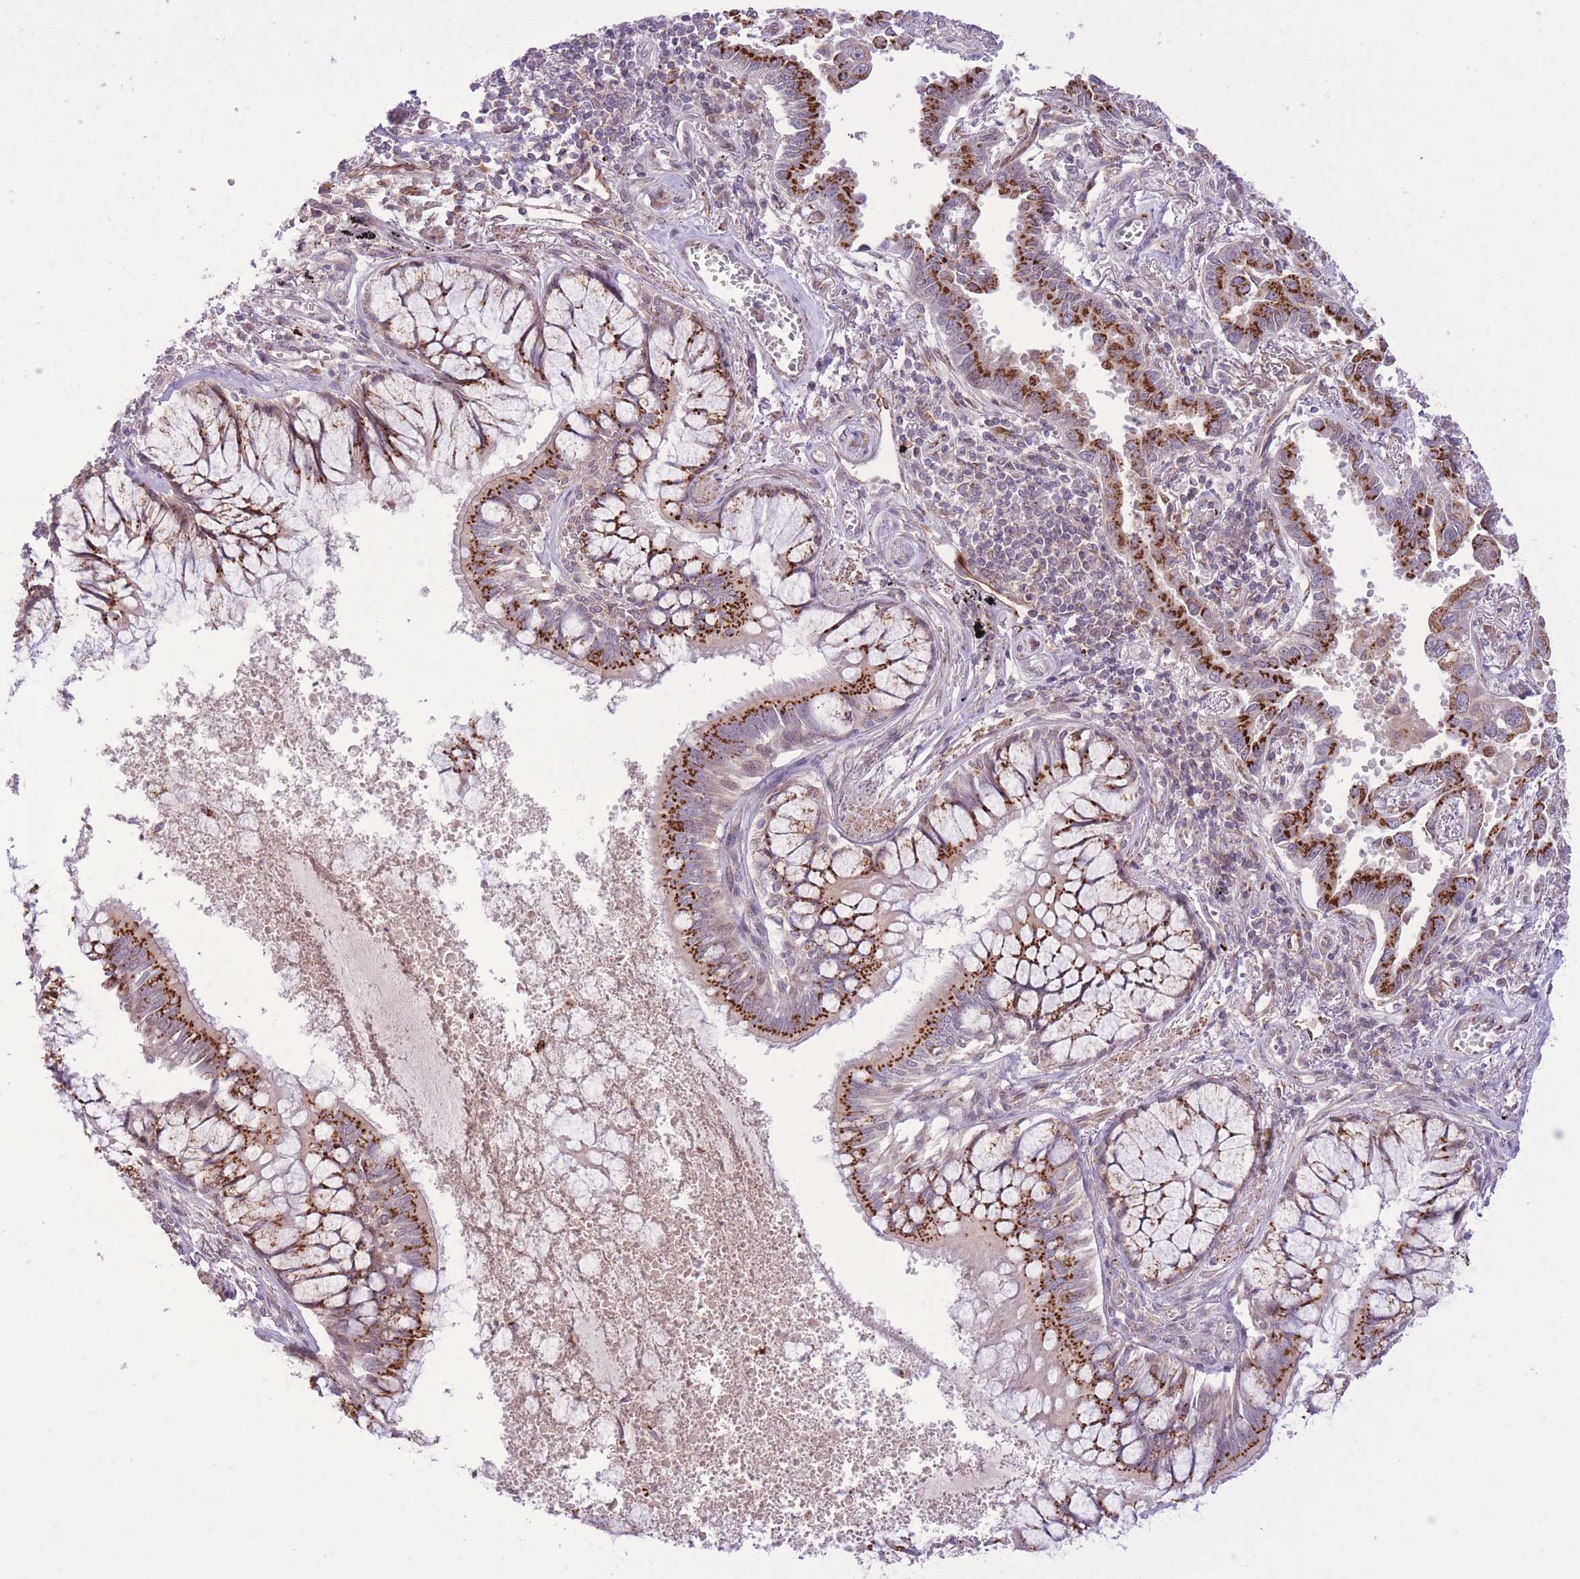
{"staining": {"intensity": "strong", "quantity": ">75%", "location": "cytoplasmic/membranous"}, "tissue": "lung cancer", "cell_type": "Tumor cells", "image_type": "cancer", "snomed": [{"axis": "morphology", "description": "Adenocarcinoma, NOS"}, {"axis": "topography", "description": "Lung"}], "caption": "Adenocarcinoma (lung) tissue displays strong cytoplasmic/membranous positivity in about >75% of tumor cells", "gene": "ZBED5", "patient": {"sex": "male", "age": 67}}